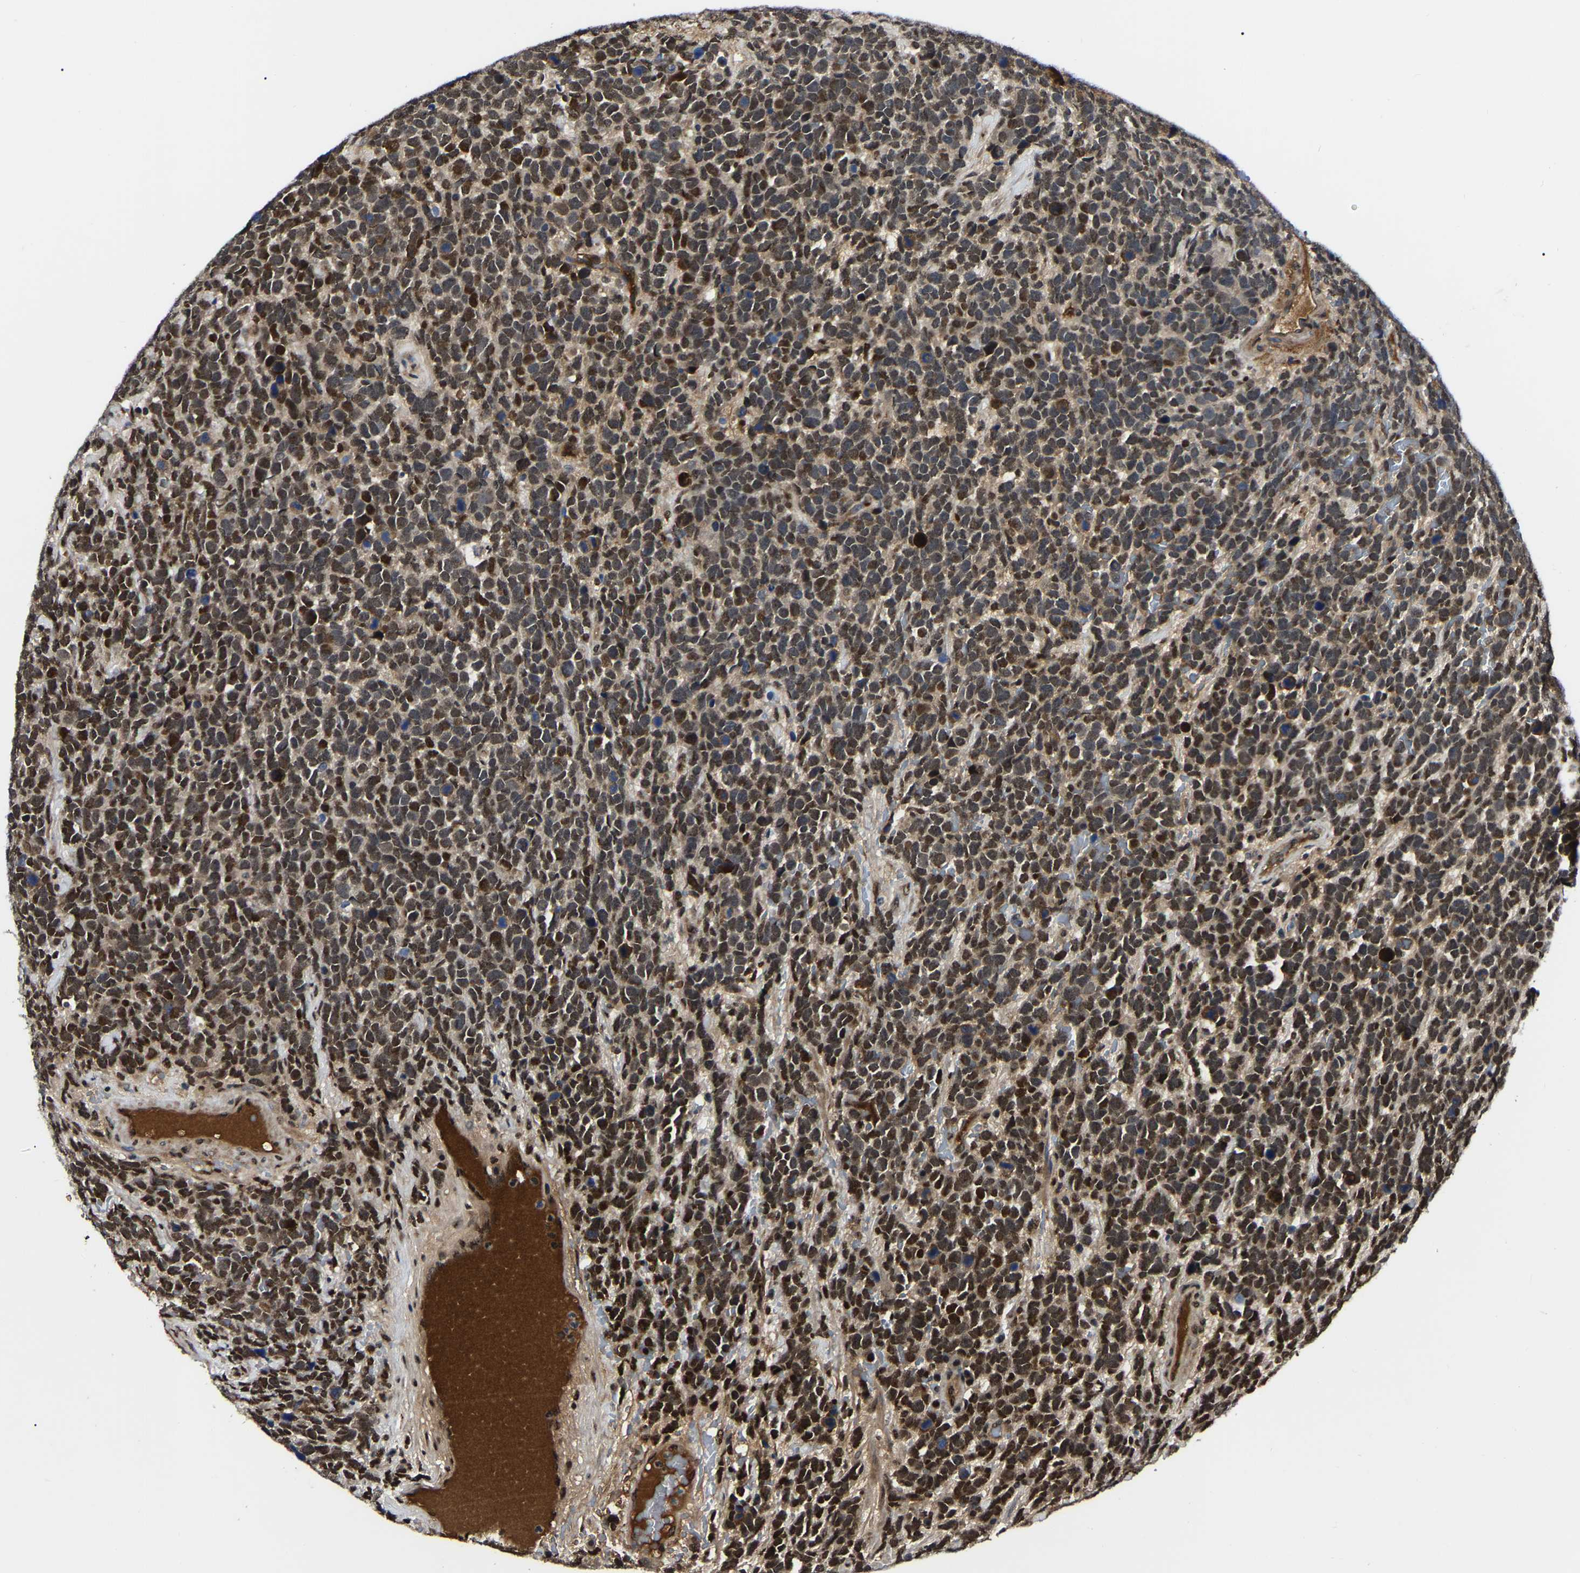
{"staining": {"intensity": "strong", "quantity": "25%-75%", "location": "nuclear"}, "tissue": "urothelial cancer", "cell_type": "Tumor cells", "image_type": "cancer", "snomed": [{"axis": "morphology", "description": "Urothelial carcinoma, High grade"}, {"axis": "topography", "description": "Urinary bladder"}], "caption": "Urothelial carcinoma (high-grade) tissue demonstrates strong nuclear positivity in approximately 25%-75% of tumor cells, visualized by immunohistochemistry. Using DAB (3,3'-diaminobenzidine) (brown) and hematoxylin (blue) stains, captured at high magnification using brightfield microscopy.", "gene": "TRIM35", "patient": {"sex": "female", "age": 82}}